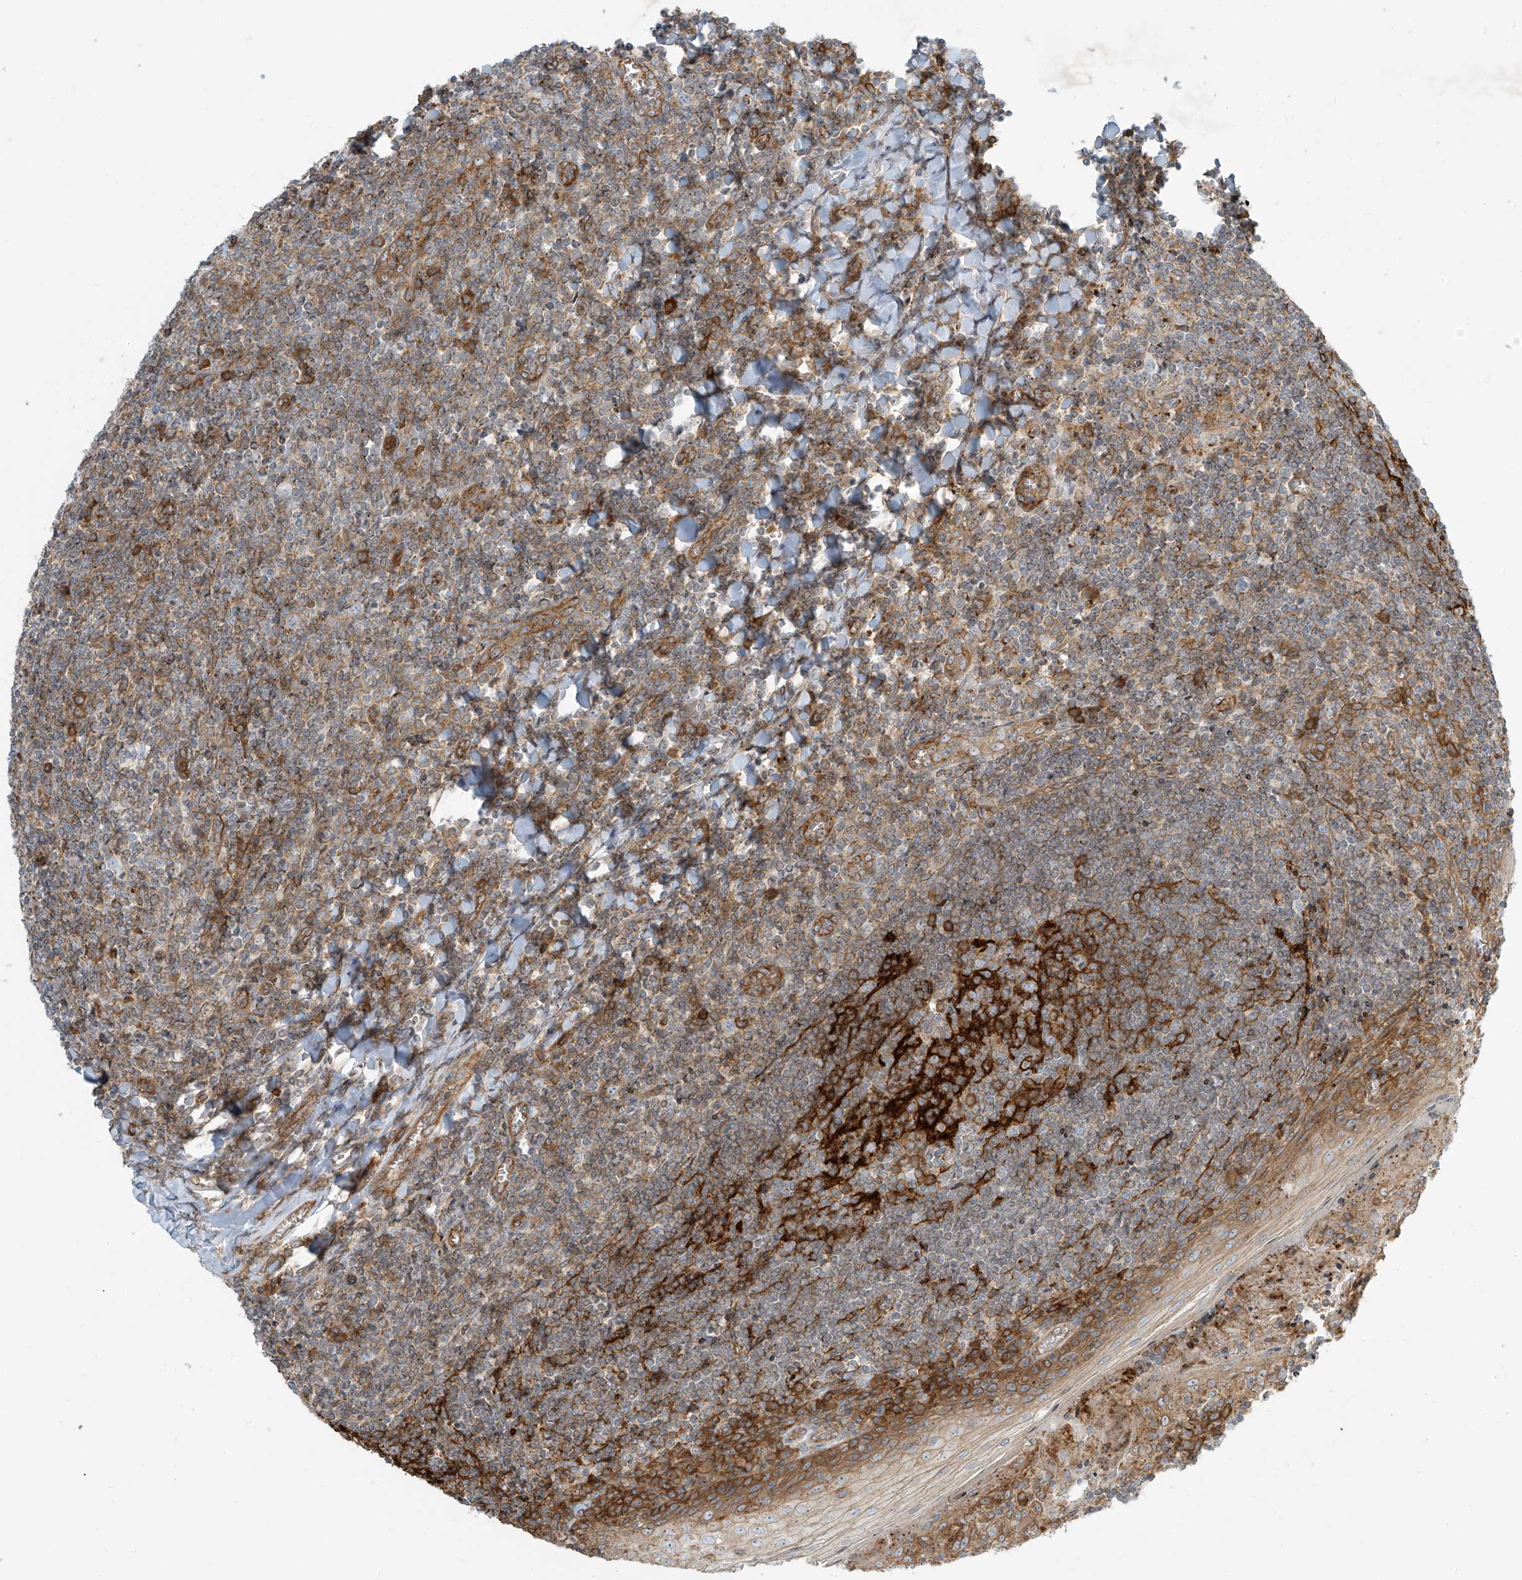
{"staining": {"intensity": "weak", "quantity": "<25%", "location": "cytoplasmic/membranous"}, "tissue": "tonsil", "cell_type": "Germinal center cells", "image_type": "normal", "snomed": [{"axis": "morphology", "description": "Normal tissue, NOS"}, {"axis": "topography", "description": "Tonsil"}], "caption": "Germinal center cells show no significant protein expression in unremarkable tonsil. Nuclei are stained in blue.", "gene": "LZTS3", "patient": {"sex": "male", "age": 27}}